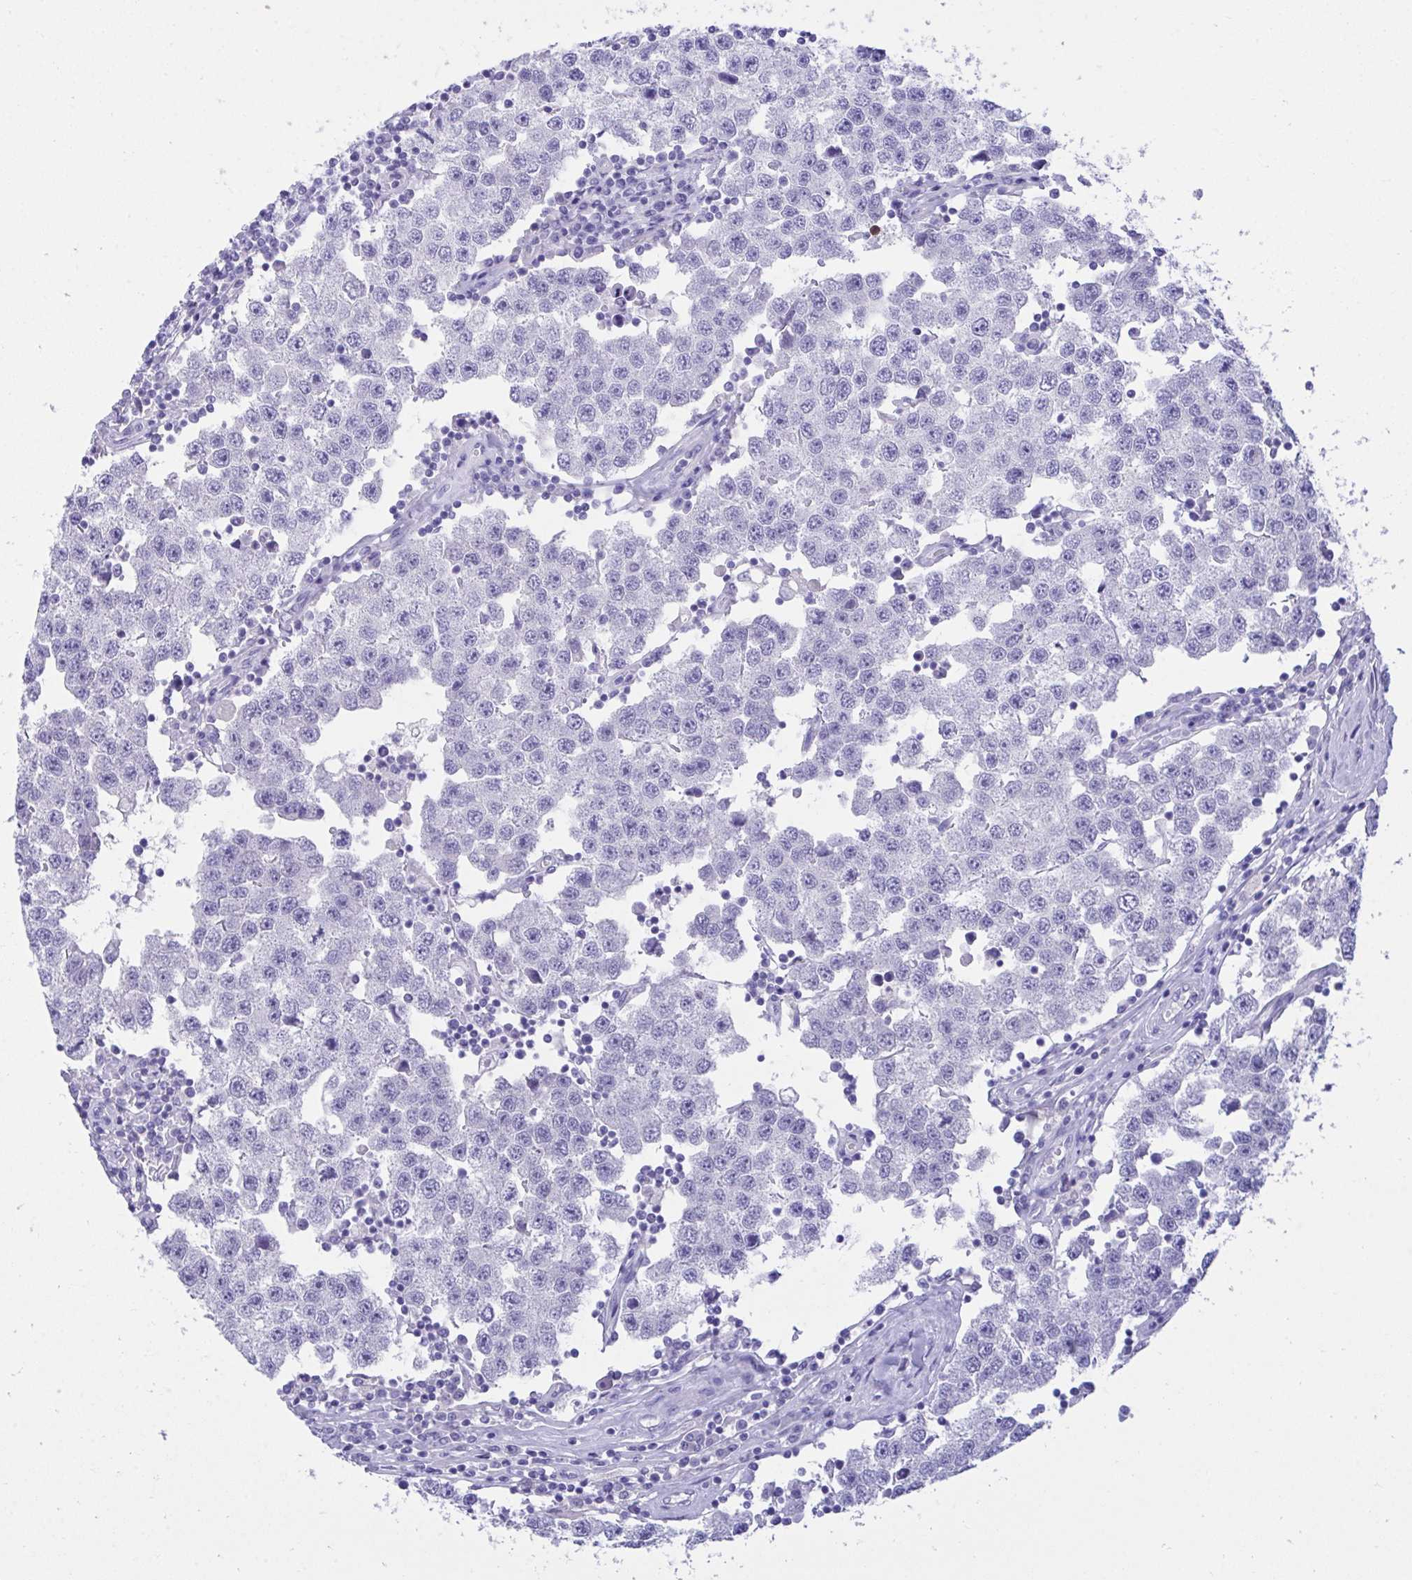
{"staining": {"intensity": "negative", "quantity": "none", "location": "none"}, "tissue": "testis cancer", "cell_type": "Tumor cells", "image_type": "cancer", "snomed": [{"axis": "morphology", "description": "Seminoma, NOS"}, {"axis": "topography", "description": "Testis"}], "caption": "Immunohistochemistry histopathology image of neoplastic tissue: testis cancer (seminoma) stained with DAB (3,3'-diaminobenzidine) reveals no significant protein positivity in tumor cells.", "gene": "PGM2L1", "patient": {"sex": "male", "age": 34}}